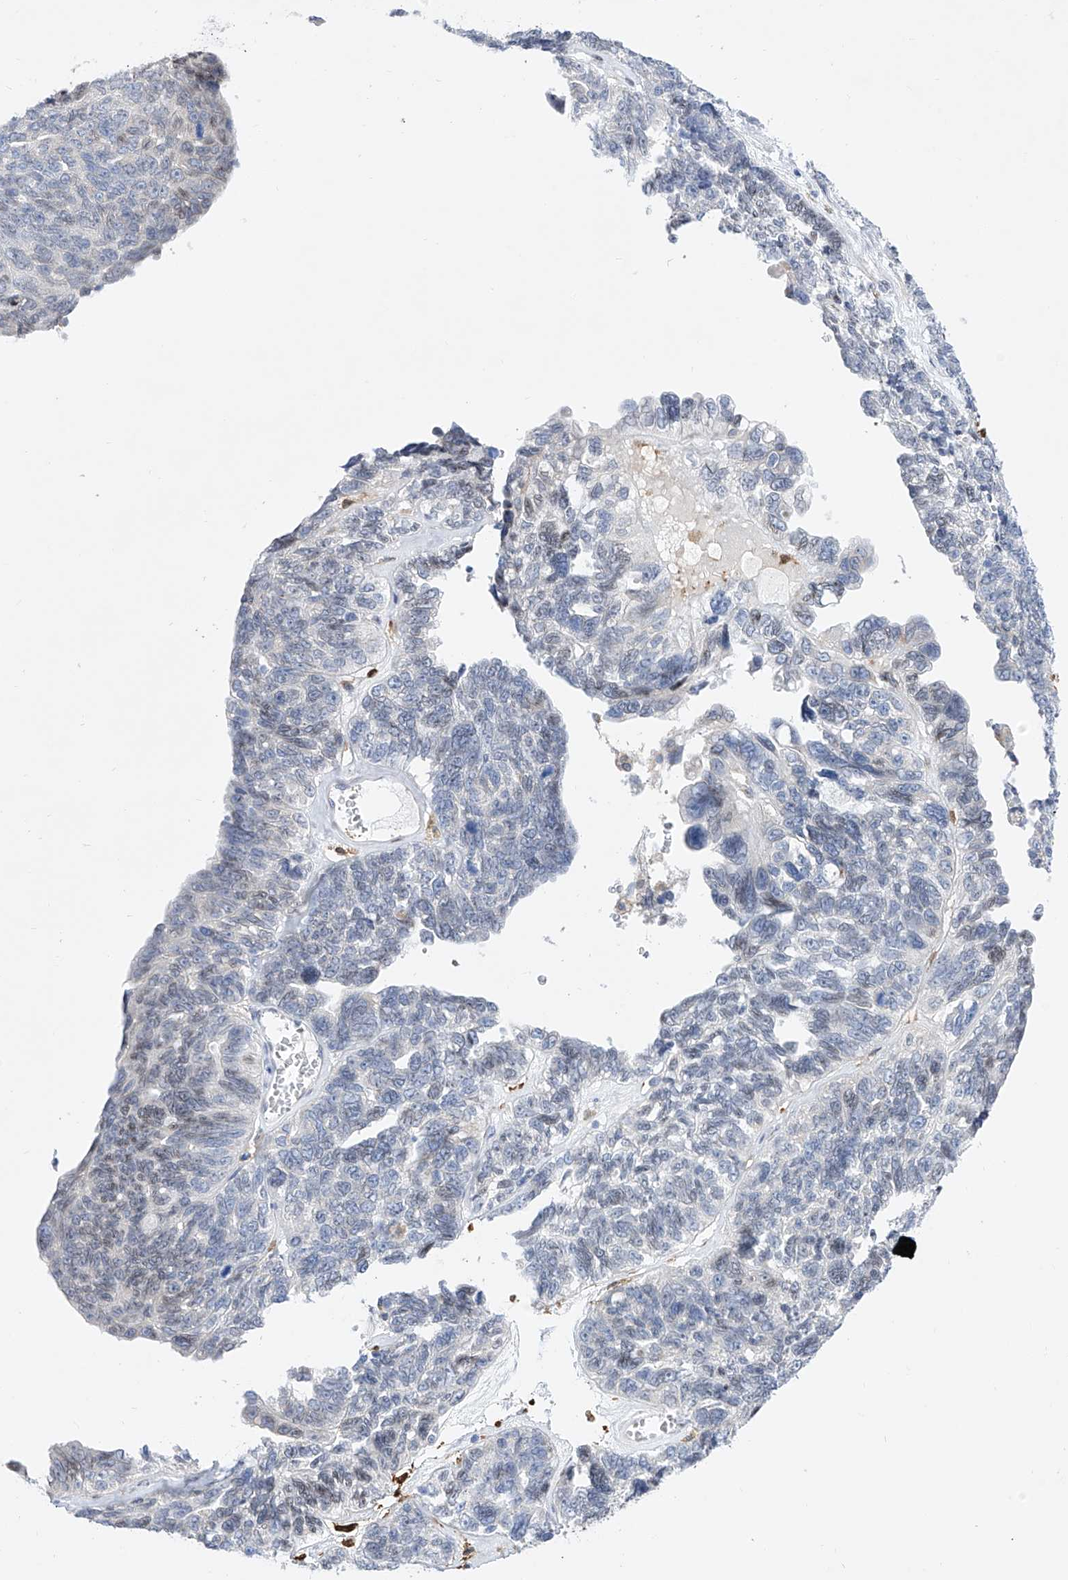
{"staining": {"intensity": "negative", "quantity": "none", "location": "none"}, "tissue": "ovarian cancer", "cell_type": "Tumor cells", "image_type": "cancer", "snomed": [{"axis": "morphology", "description": "Cystadenocarcinoma, serous, NOS"}, {"axis": "topography", "description": "Ovary"}], "caption": "Immunohistochemical staining of ovarian cancer reveals no significant staining in tumor cells.", "gene": "LCLAT1", "patient": {"sex": "female", "age": 79}}